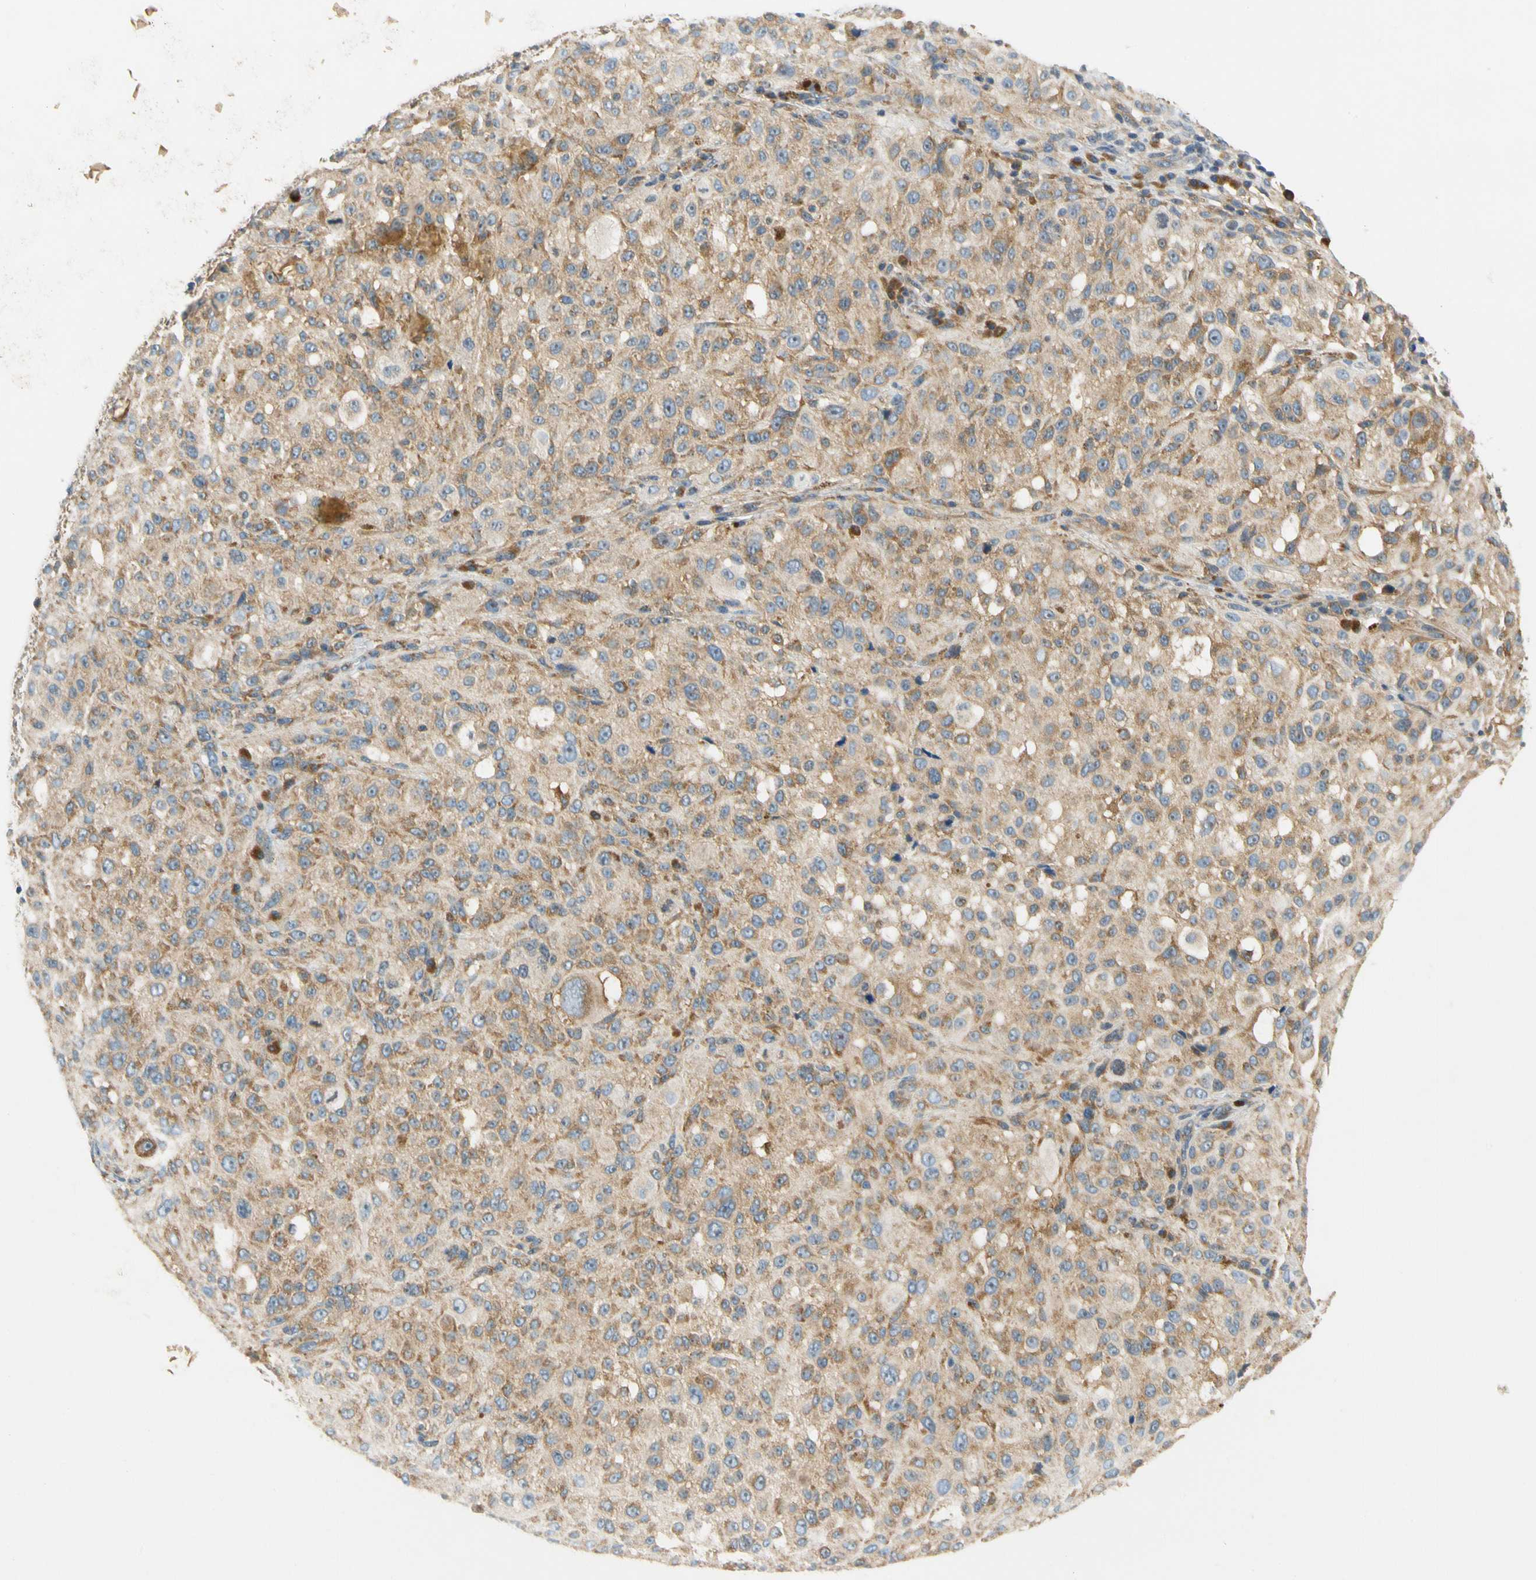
{"staining": {"intensity": "moderate", "quantity": ">75%", "location": "cytoplasmic/membranous"}, "tissue": "melanoma", "cell_type": "Tumor cells", "image_type": "cancer", "snomed": [{"axis": "morphology", "description": "Necrosis, NOS"}, {"axis": "morphology", "description": "Malignant melanoma, NOS"}, {"axis": "topography", "description": "Skin"}], "caption": "Immunohistochemistry (IHC) staining of malignant melanoma, which demonstrates medium levels of moderate cytoplasmic/membranous positivity in about >75% of tumor cells indicating moderate cytoplasmic/membranous protein staining. The staining was performed using DAB (3,3'-diaminobenzidine) (brown) for protein detection and nuclei were counterstained in hematoxylin (blue).", "gene": "LRRC47", "patient": {"sex": "female", "age": 87}}